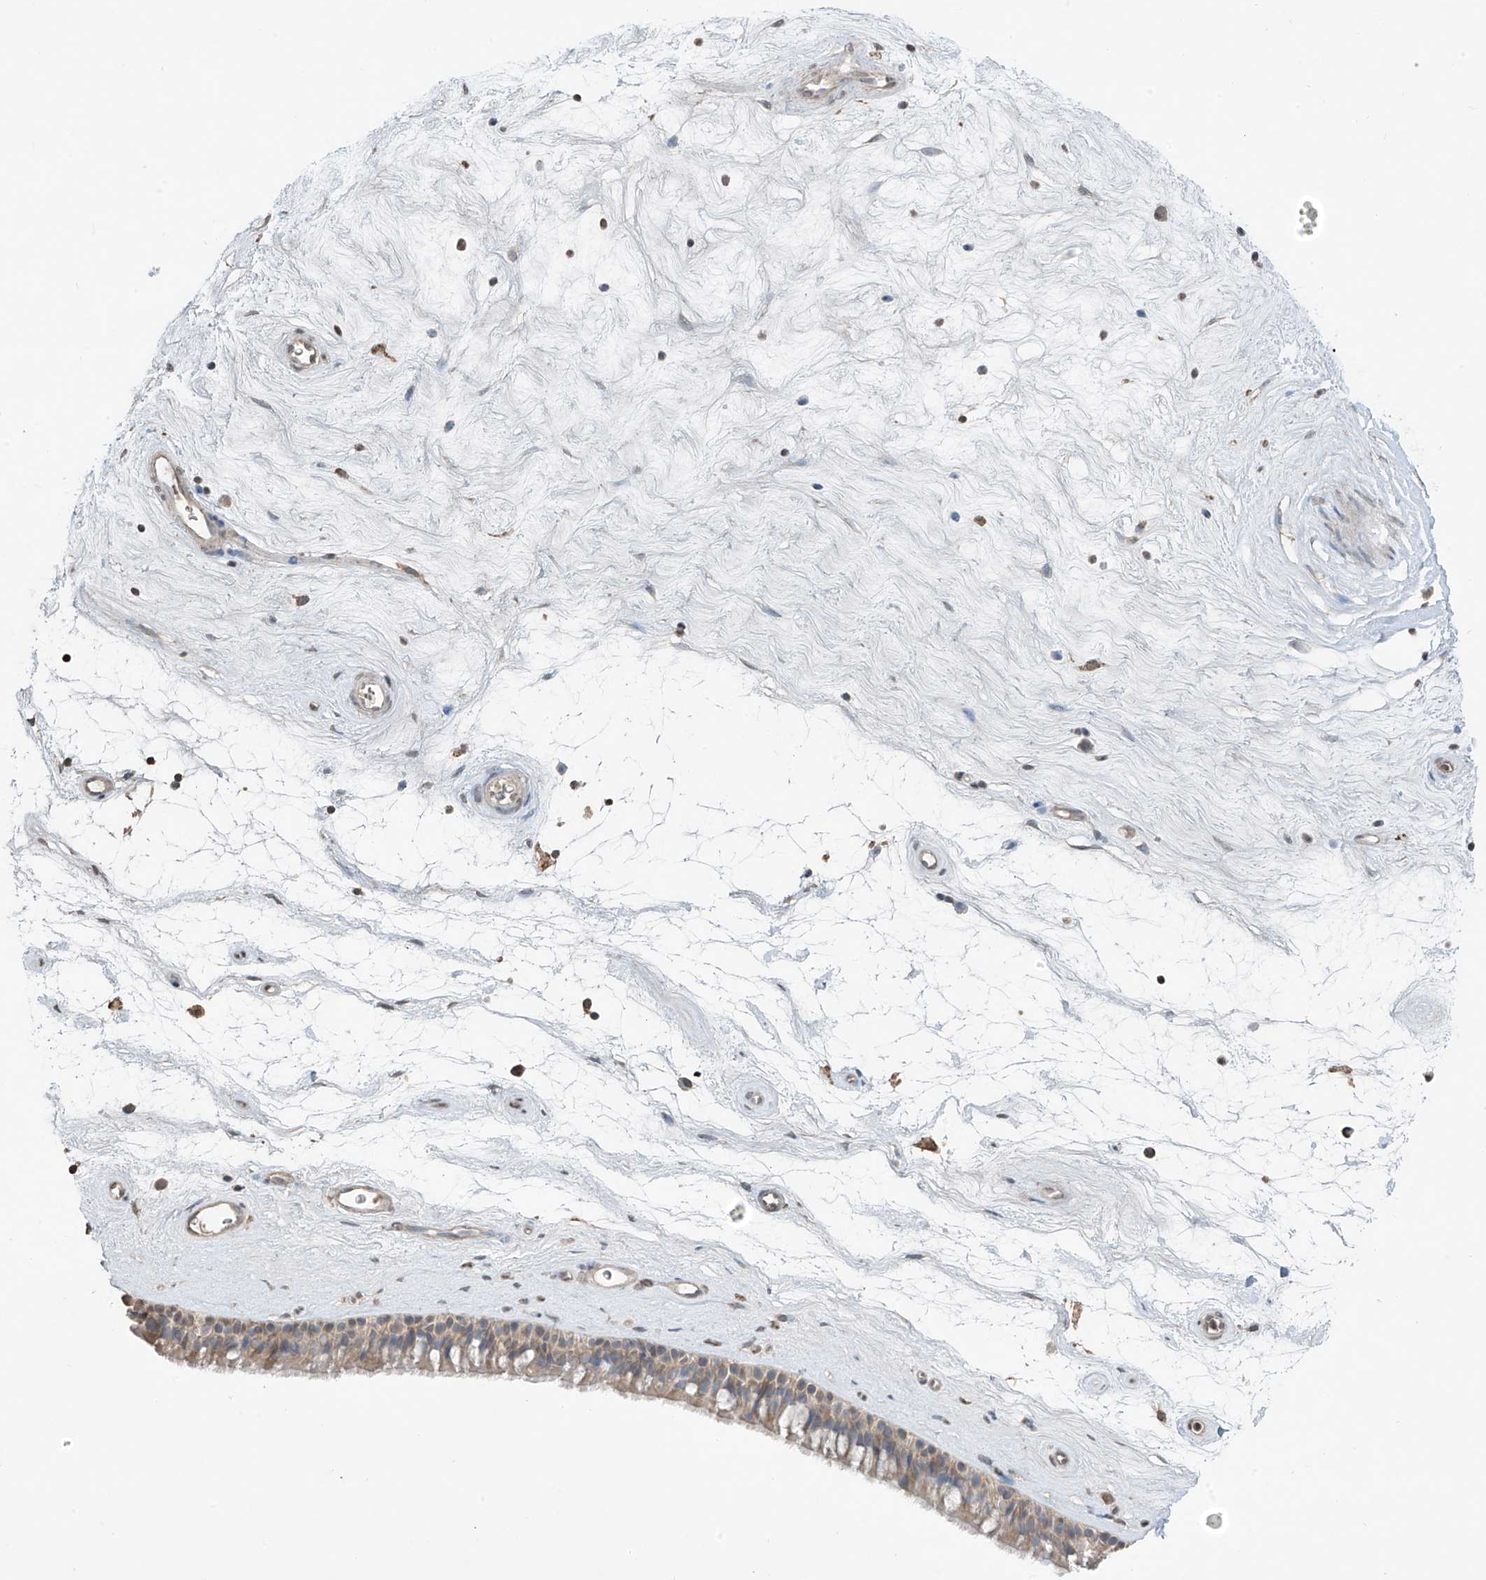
{"staining": {"intensity": "weak", "quantity": "25%-75%", "location": "cytoplasmic/membranous"}, "tissue": "nasopharynx", "cell_type": "Respiratory epithelial cells", "image_type": "normal", "snomed": [{"axis": "morphology", "description": "Normal tissue, NOS"}, {"axis": "topography", "description": "Nasopharynx"}], "caption": "Immunohistochemical staining of benign nasopharynx exhibits 25%-75% levels of weak cytoplasmic/membranous protein positivity in about 25%-75% of respiratory epithelial cells.", "gene": "HOXA11", "patient": {"sex": "male", "age": 64}}